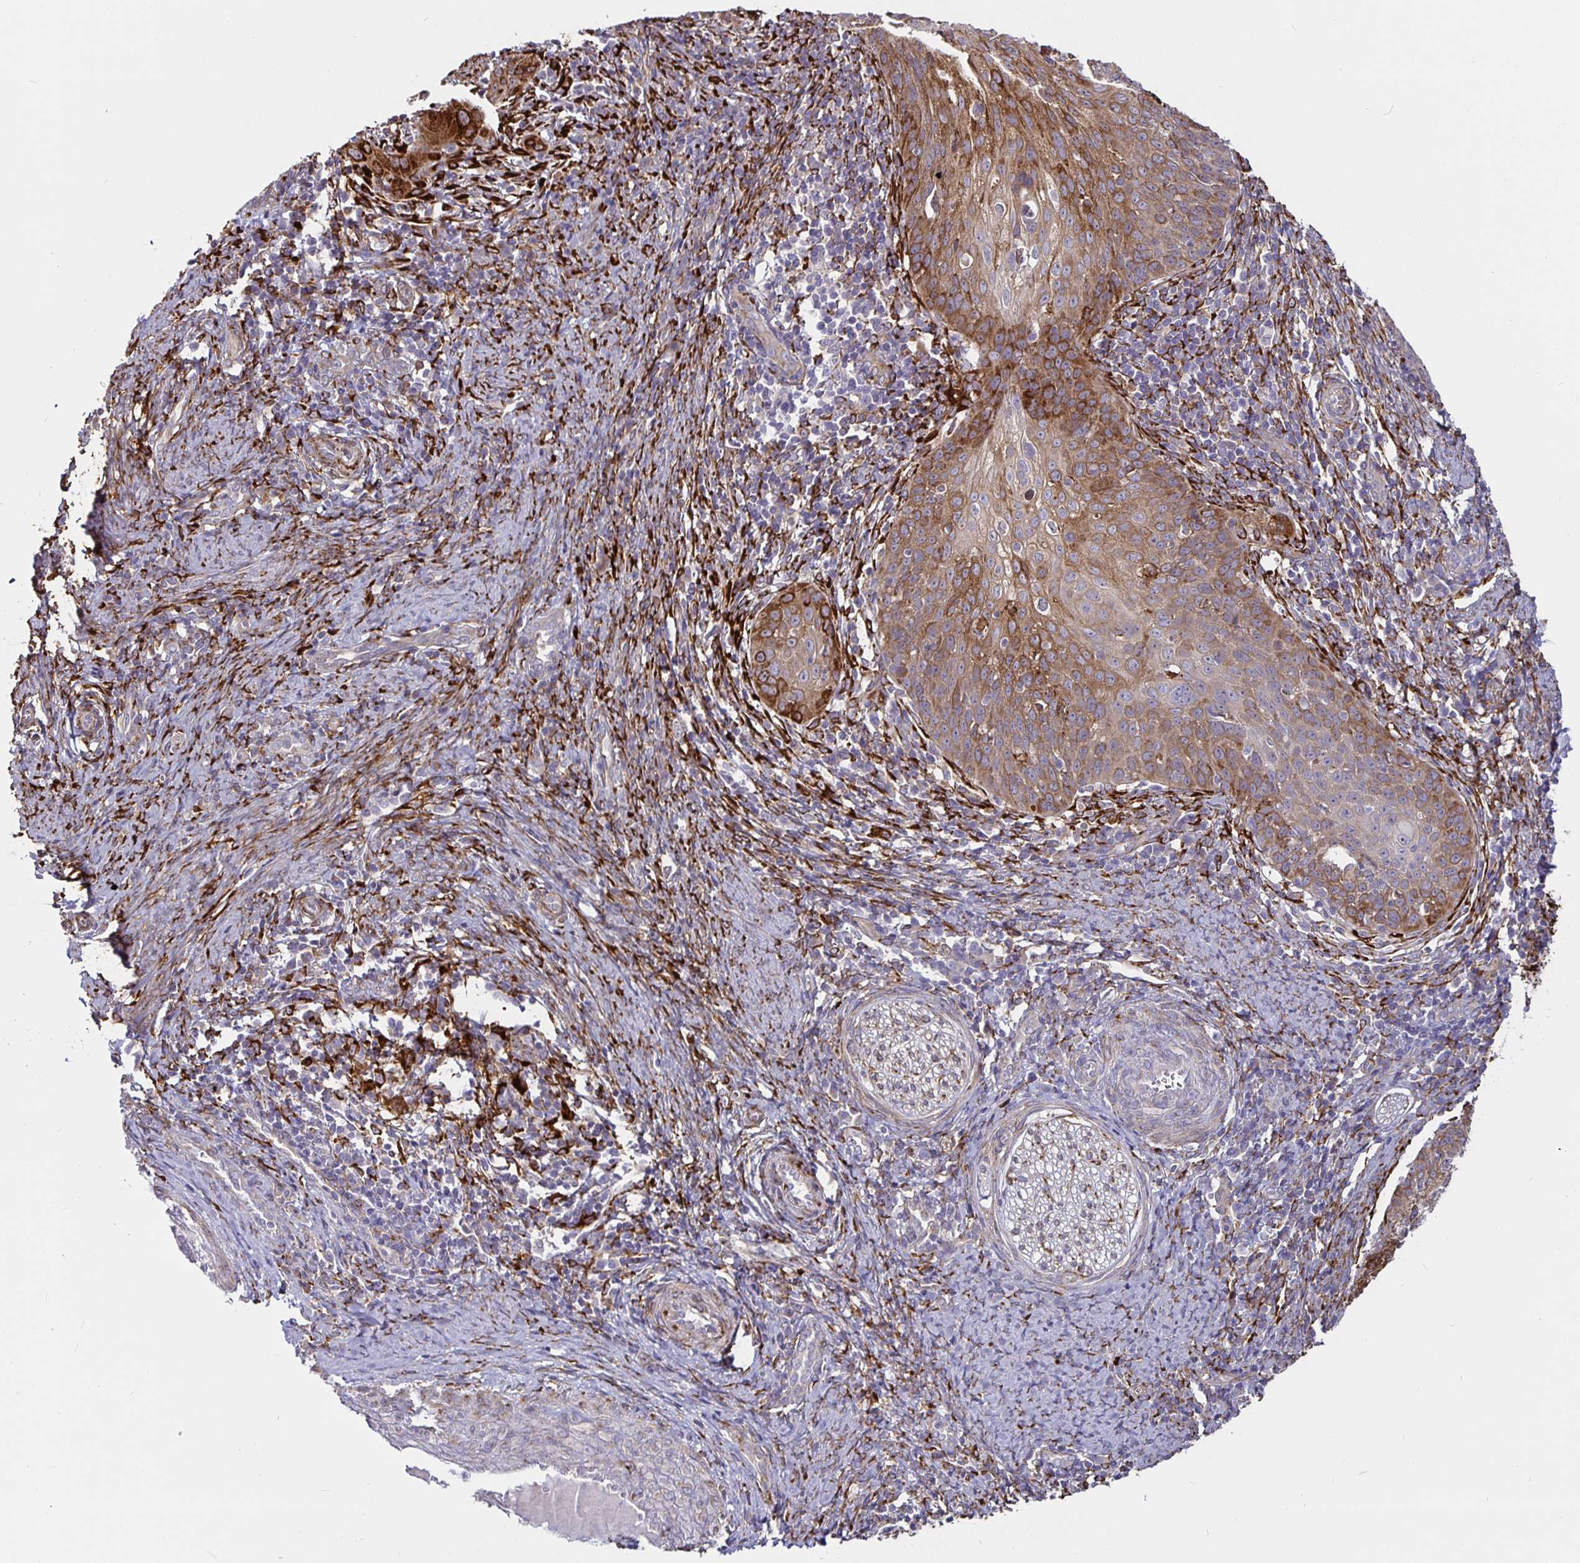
{"staining": {"intensity": "moderate", "quantity": "25%-75%", "location": "cytoplasmic/membranous"}, "tissue": "cervical cancer", "cell_type": "Tumor cells", "image_type": "cancer", "snomed": [{"axis": "morphology", "description": "Squamous cell carcinoma, NOS"}, {"axis": "topography", "description": "Cervix"}], "caption": "Moderate cytoplasmic/membranous staining is seen in approximately 25%-75% of tumor cells in cervical cancer.", "gene": "P4HA2", "patient": {"sex": "female", "age": 30}}